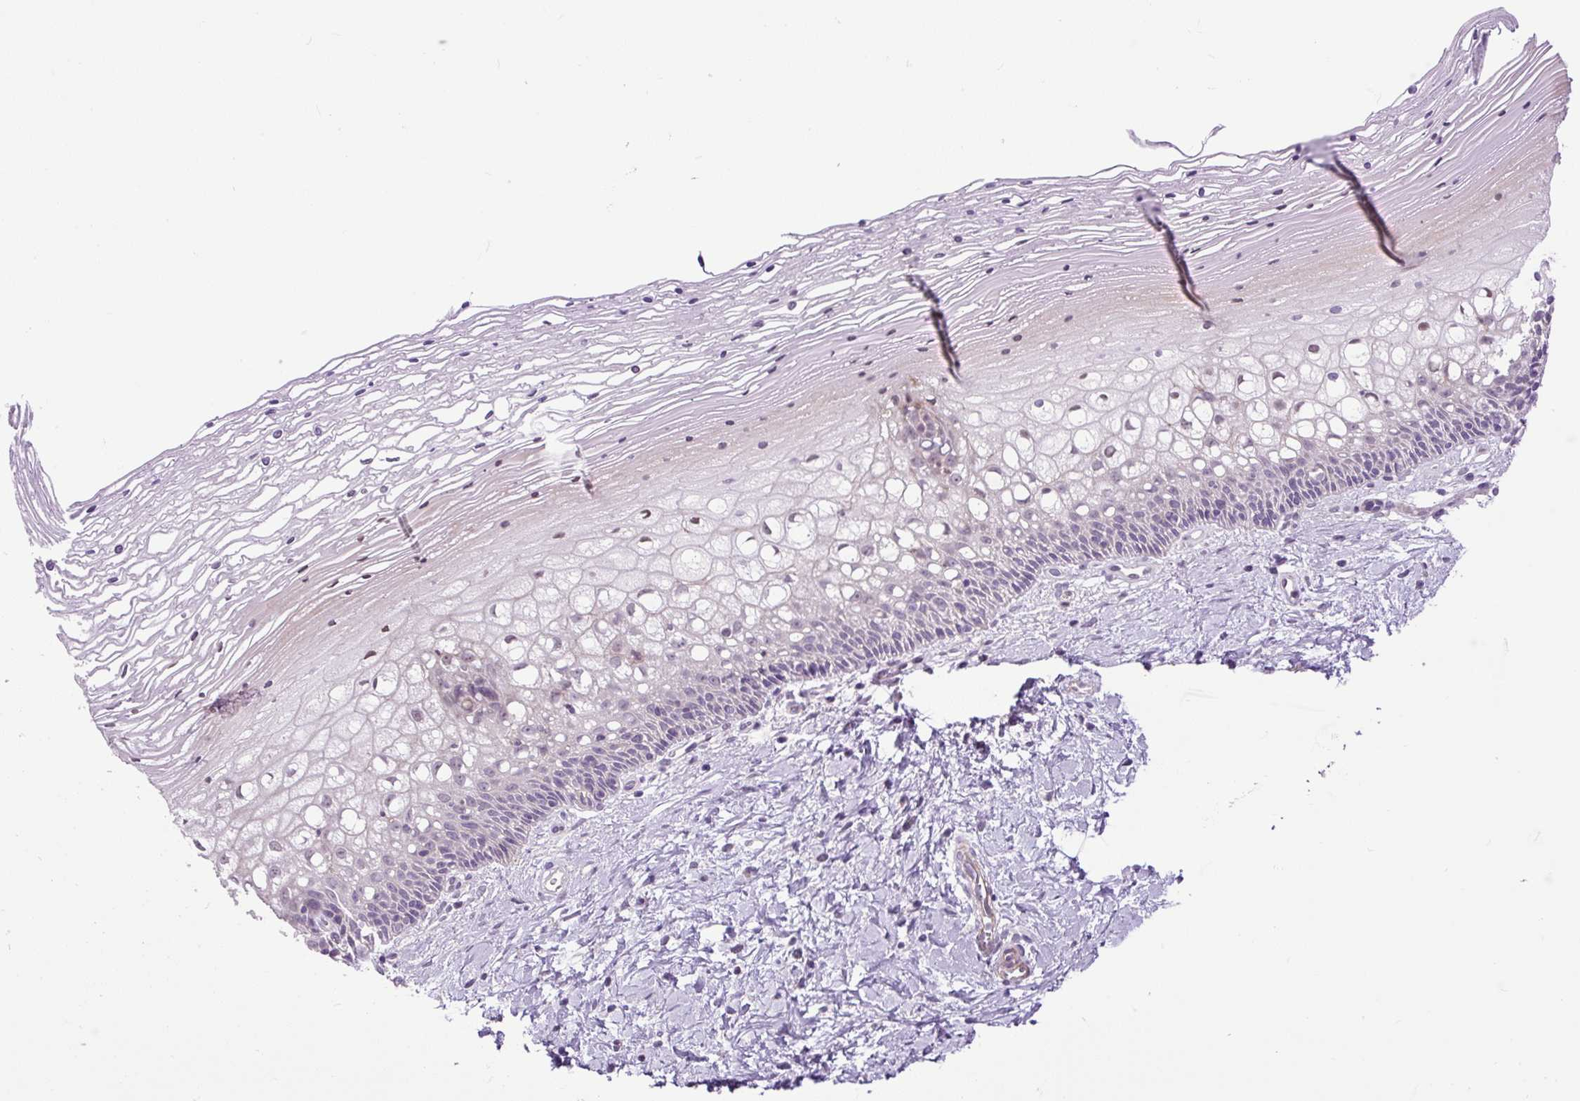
{"staining": {"intensity": "weak", "quantity": "<25%", "location": "nuclear"}, "tissue": "cervix", "cell_type": "Glandular cells", "image_type": "normal", "snomed": [{"axis": "morphology", "description": "Normal tissue, NOS"}, {"axis": "topography", "description": "Cervix"}], "caption": "DAB immunohistochemical staining of unremarkable cervix shows no significant positivity in glandular cells. (Immunohistochemistry (ihc), brightfield microscopy, high magnification).", "gene": "ZNF197", "patient": {"sex": "female", "age": 36}}